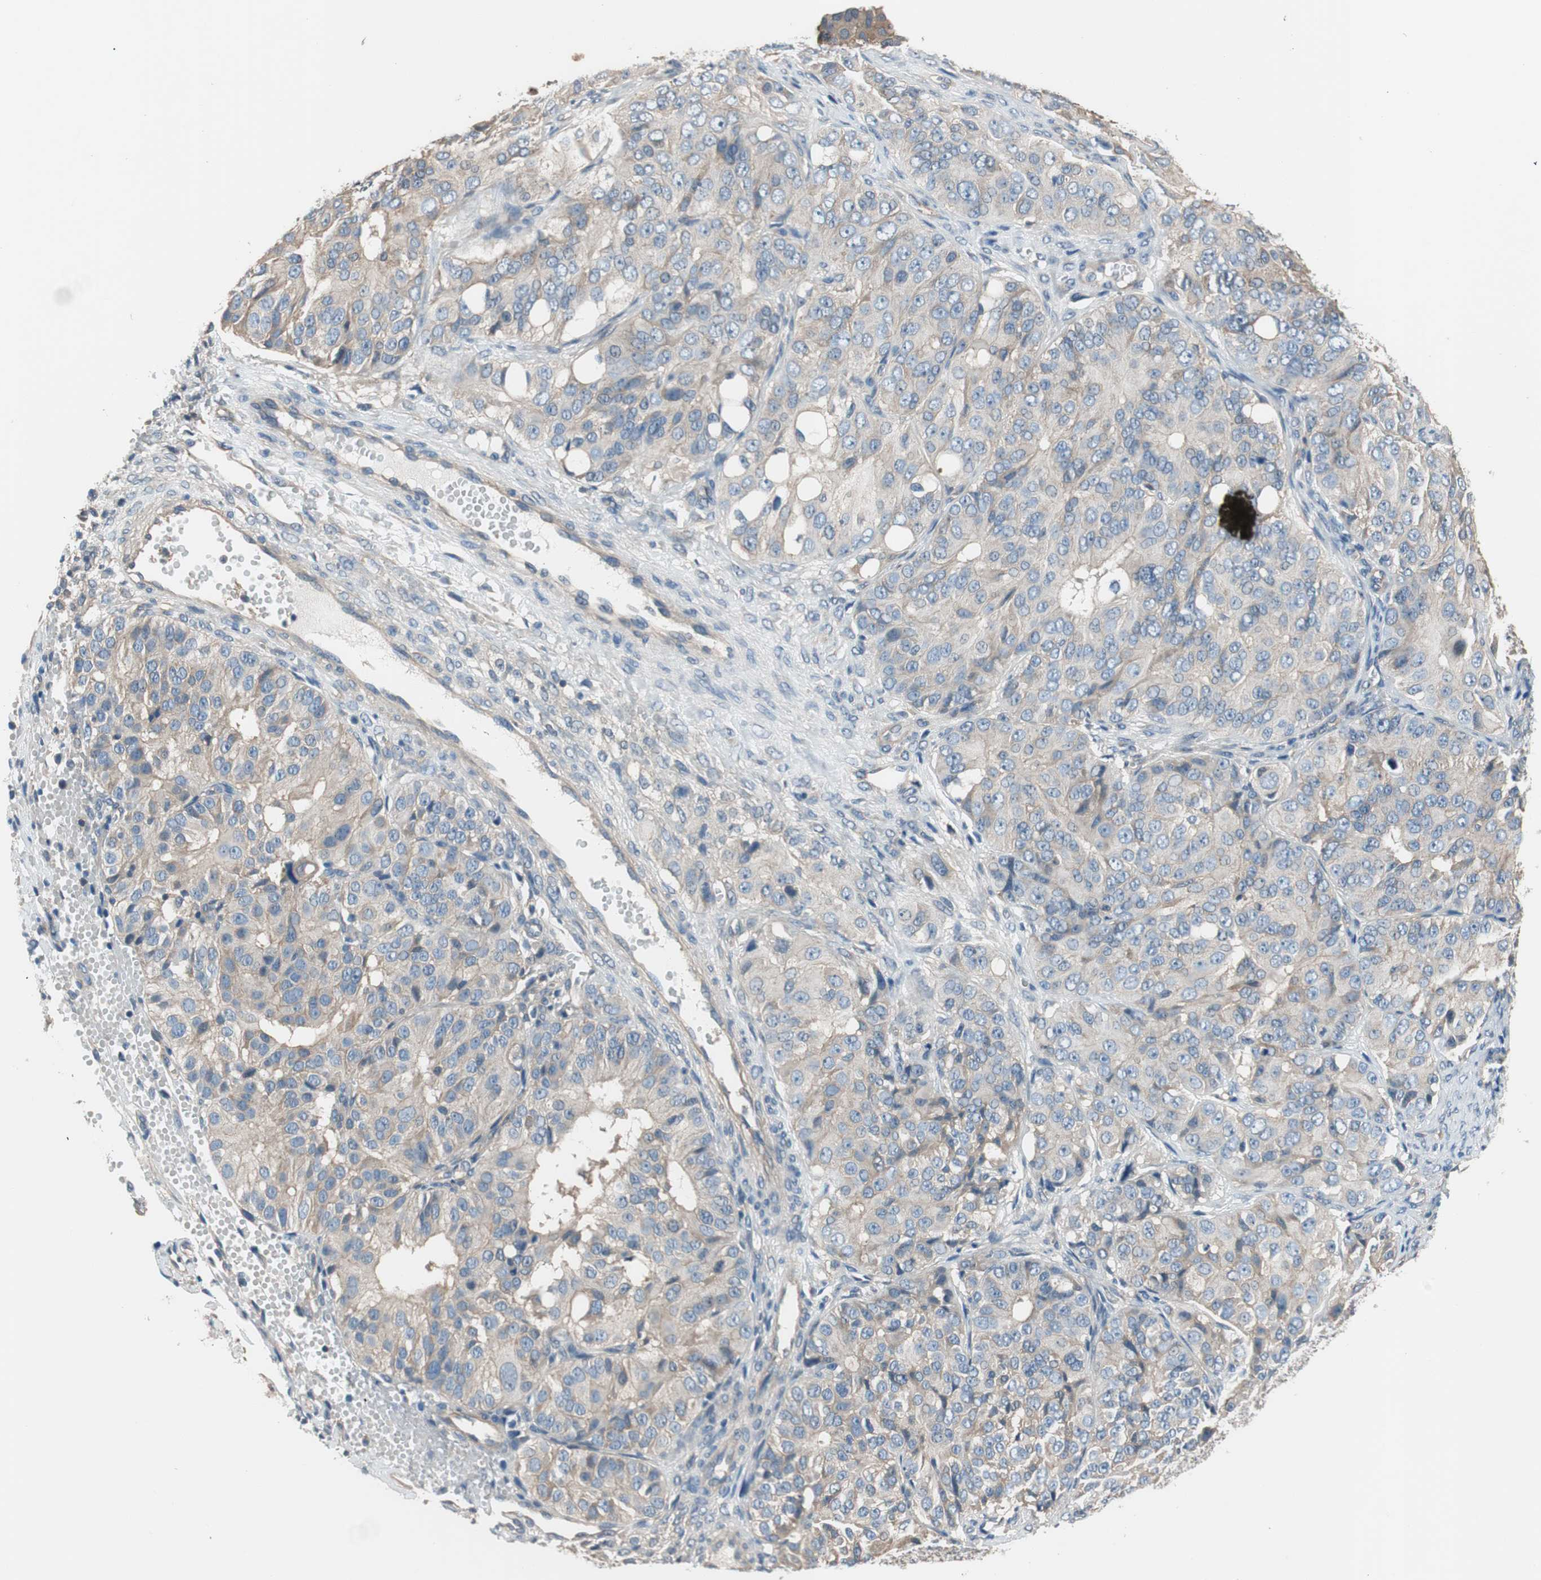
{"staining": {"intensity": "weak", "quantity": "25%-75%", "location": "cytoplasmic/membranous"}, "tissue": "ovarian cancer", "cell_type": "Tumor cells", "image_type": "cancer", "snomed": [{"axis": "morphology", "description": "Carcinoma, endometroid"}, {"axis": "topography", "description": "Ovary"}], "caption": "Weak cytoplasmic/membranous protein staining is seen in about 25%-75% of tumor cells in ovarian endometroid carcinoma.", "gene": "CALML3", "patient": {"sex": "female", "age": 51}}